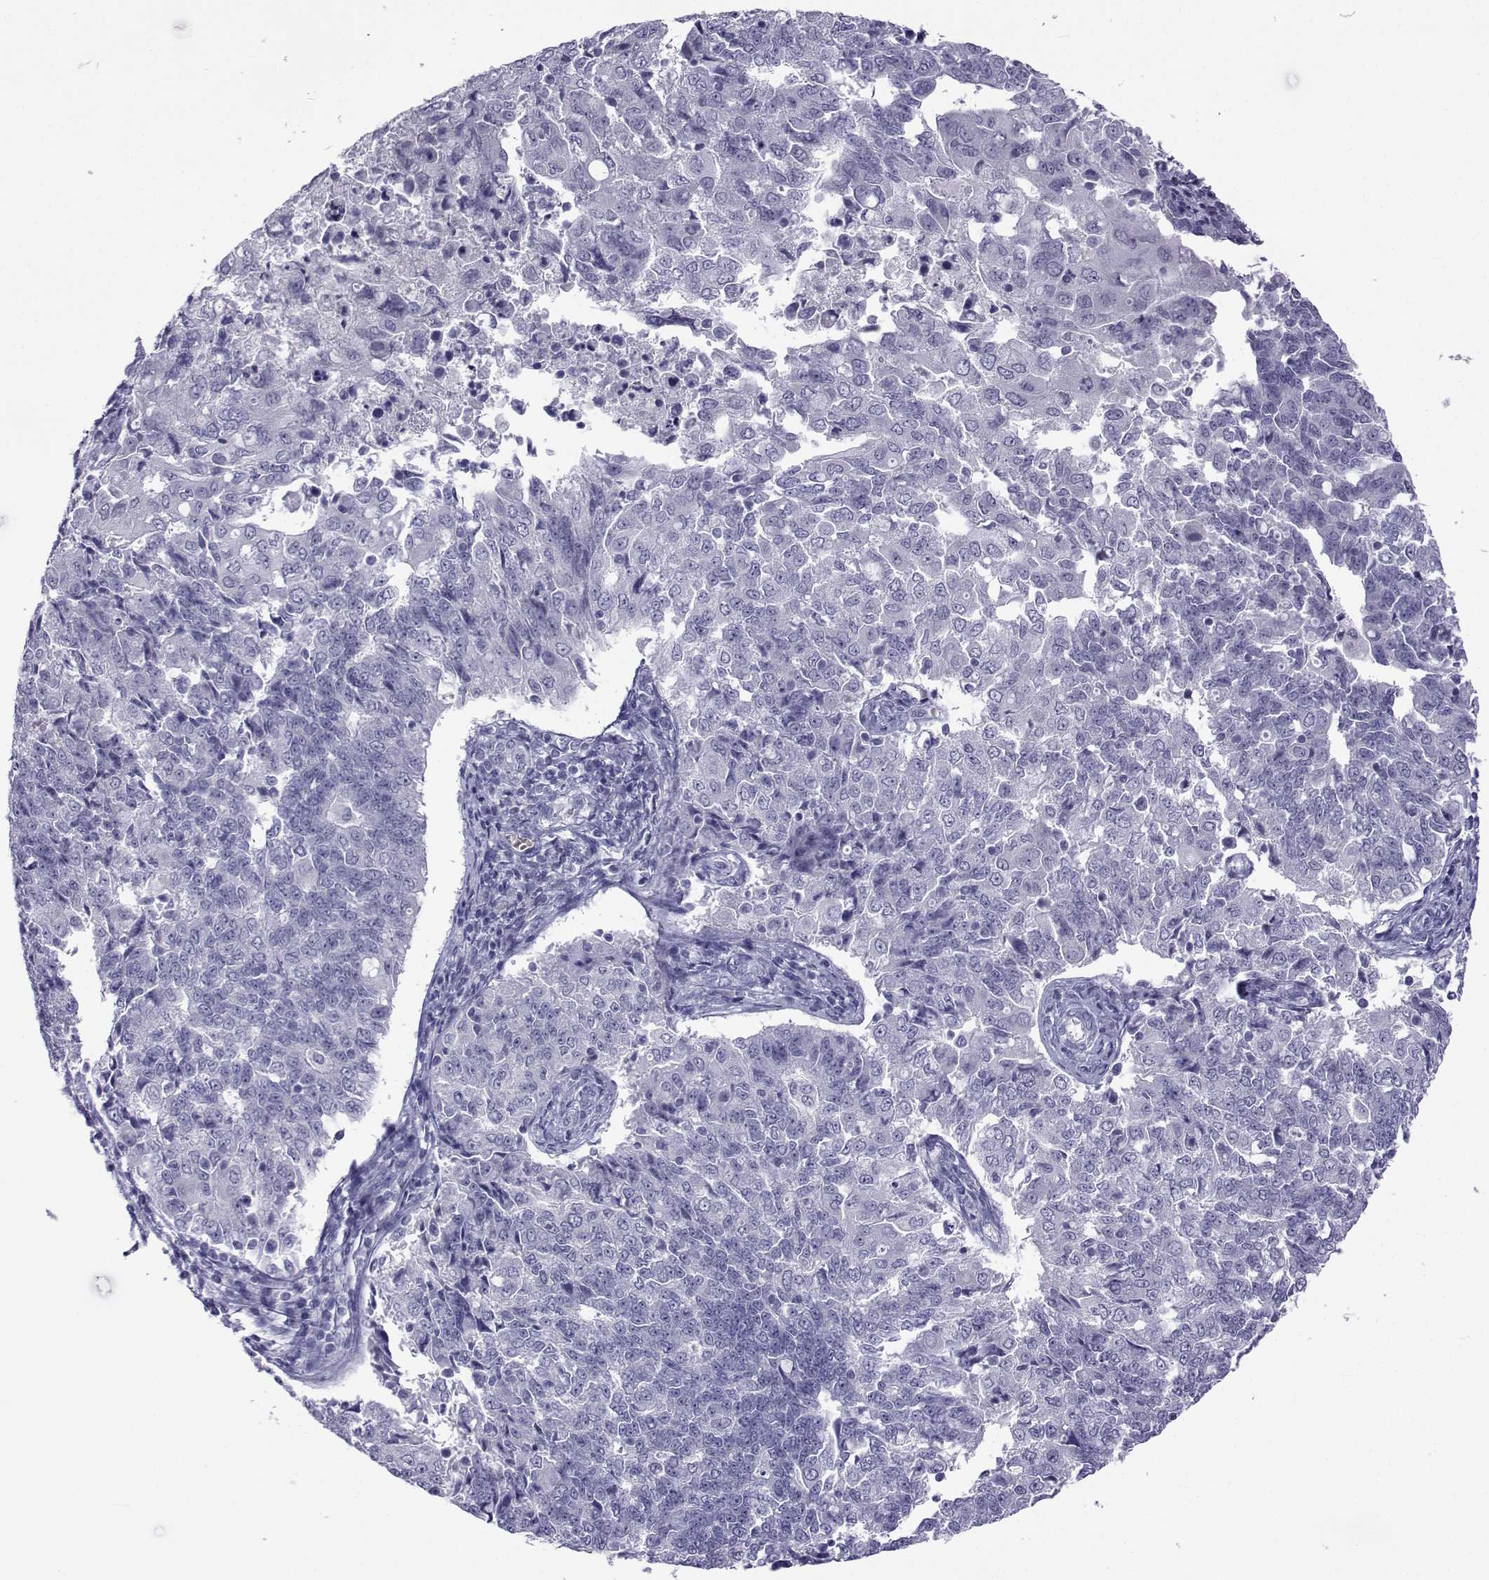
{"staining": {"intensity": "negative", "quantity": "none", "location": "none"}, "tissue": "endometrial cancer", "cell_type": "Tumor cells", "image_type": "cancer", "snomed": [{"axis": "morphology", "description": "Adenocarcinoma, NOS"}, {"axis": "topography", "description": "Endometrium"}], "caption": "DAB immunohistochemical staining of adenocarcinoma (endometrial) shows no significant expression in tumor cells.", "gene": "ACTL7A", "patient": {"sex": "female", "age": 43}}